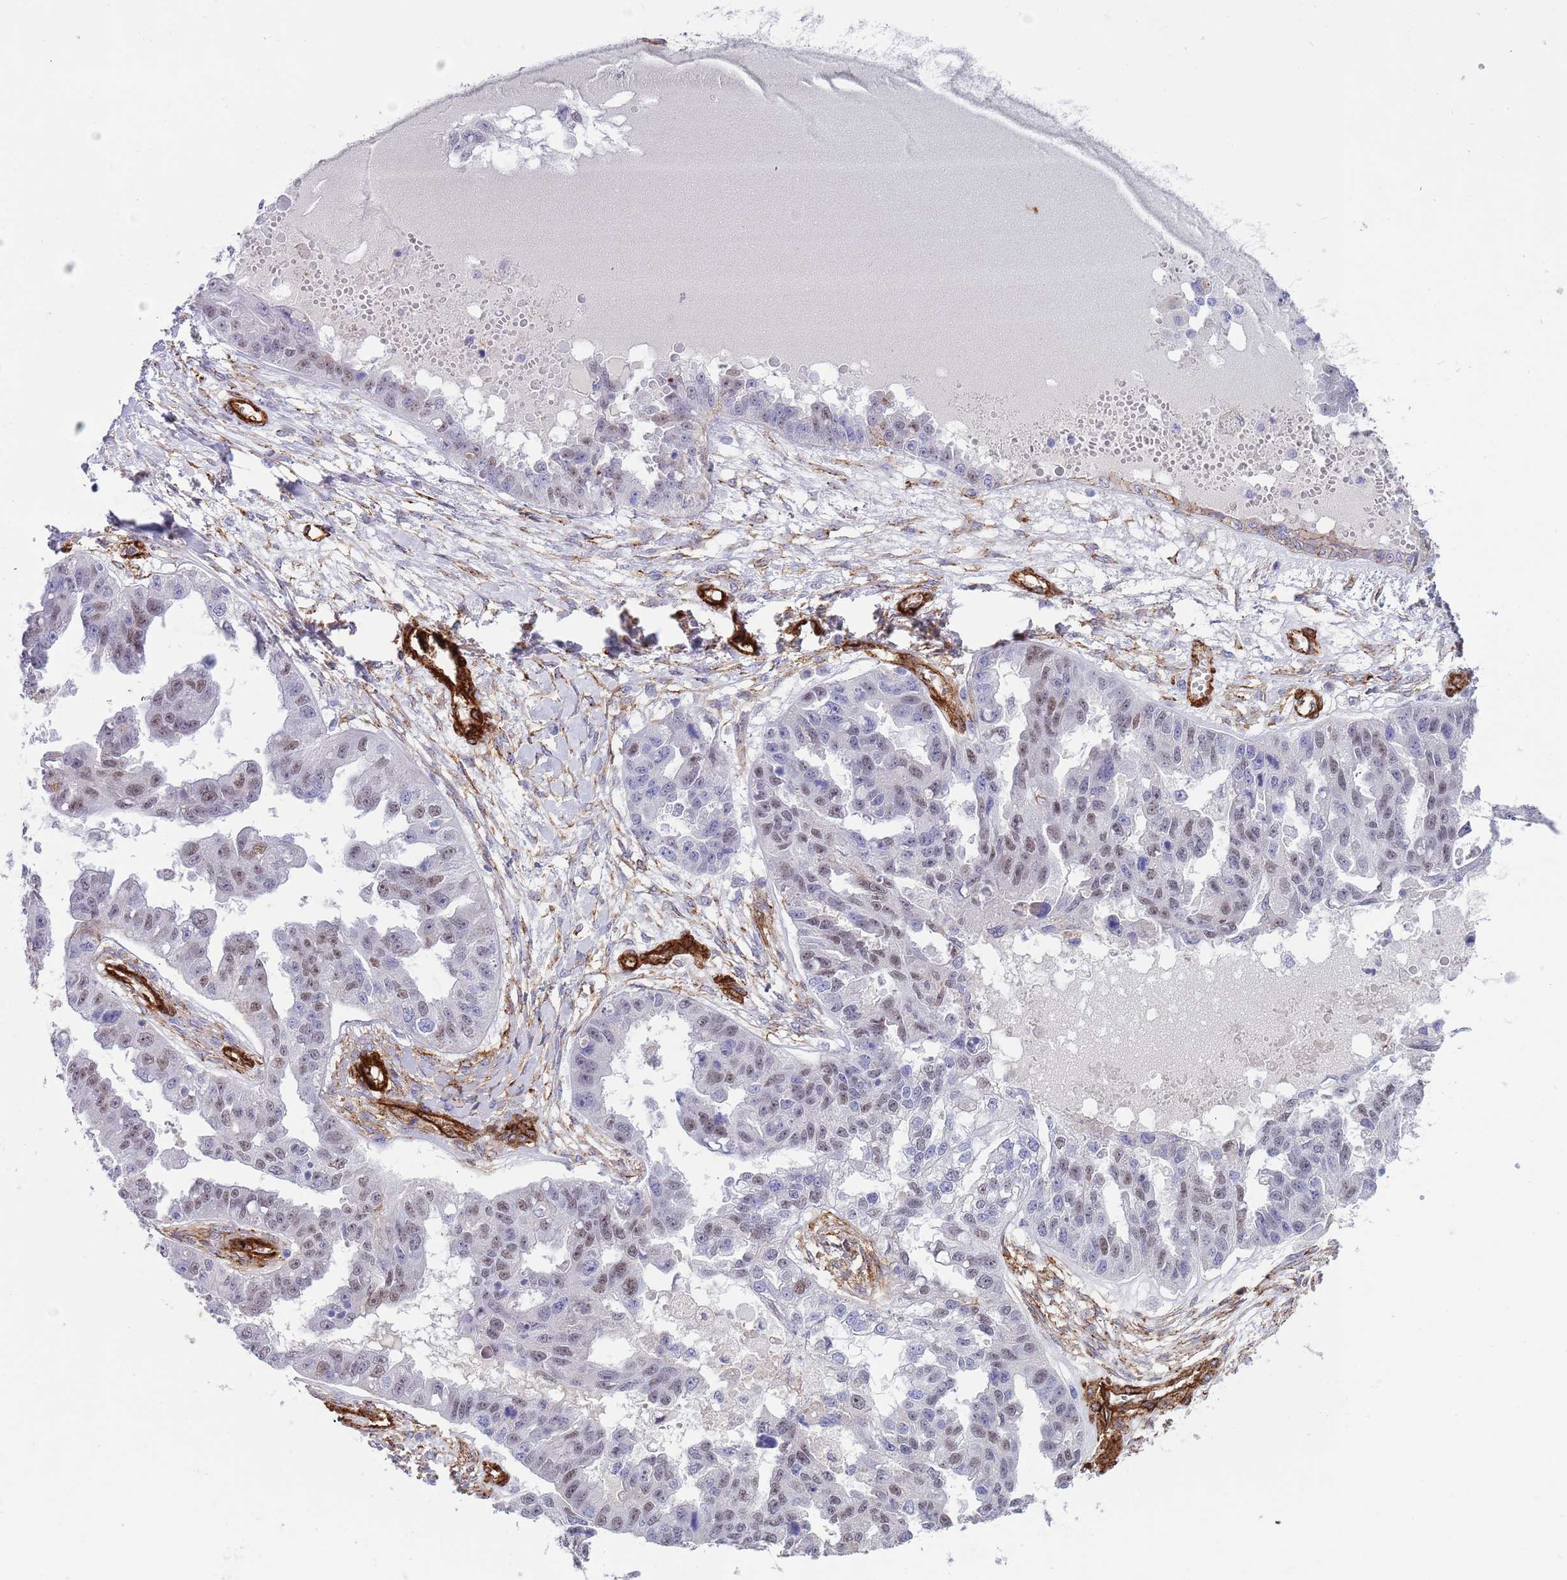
{"staining": {"intensity": "weak", "quantity": "25%-75%", "location": "nuclear"}, "tissue": "ovarian cancer", "cell_type": "Tumor cells", "image_type": "cancer", "snomed": [{"axis": "morphology", "description": "Cystadenocarcinoma, serous, NOS"}, {"axis": "topography", "description": "Ovary"}], "caption": "Immunohistochemical staining of ovarian serous cystadenocarcinoma reveals low levels of weak nuclear staining in about 25%-75% of tumor cells.", "gene": "CAV2", "patient": {"sex": "female", "age": 58}}